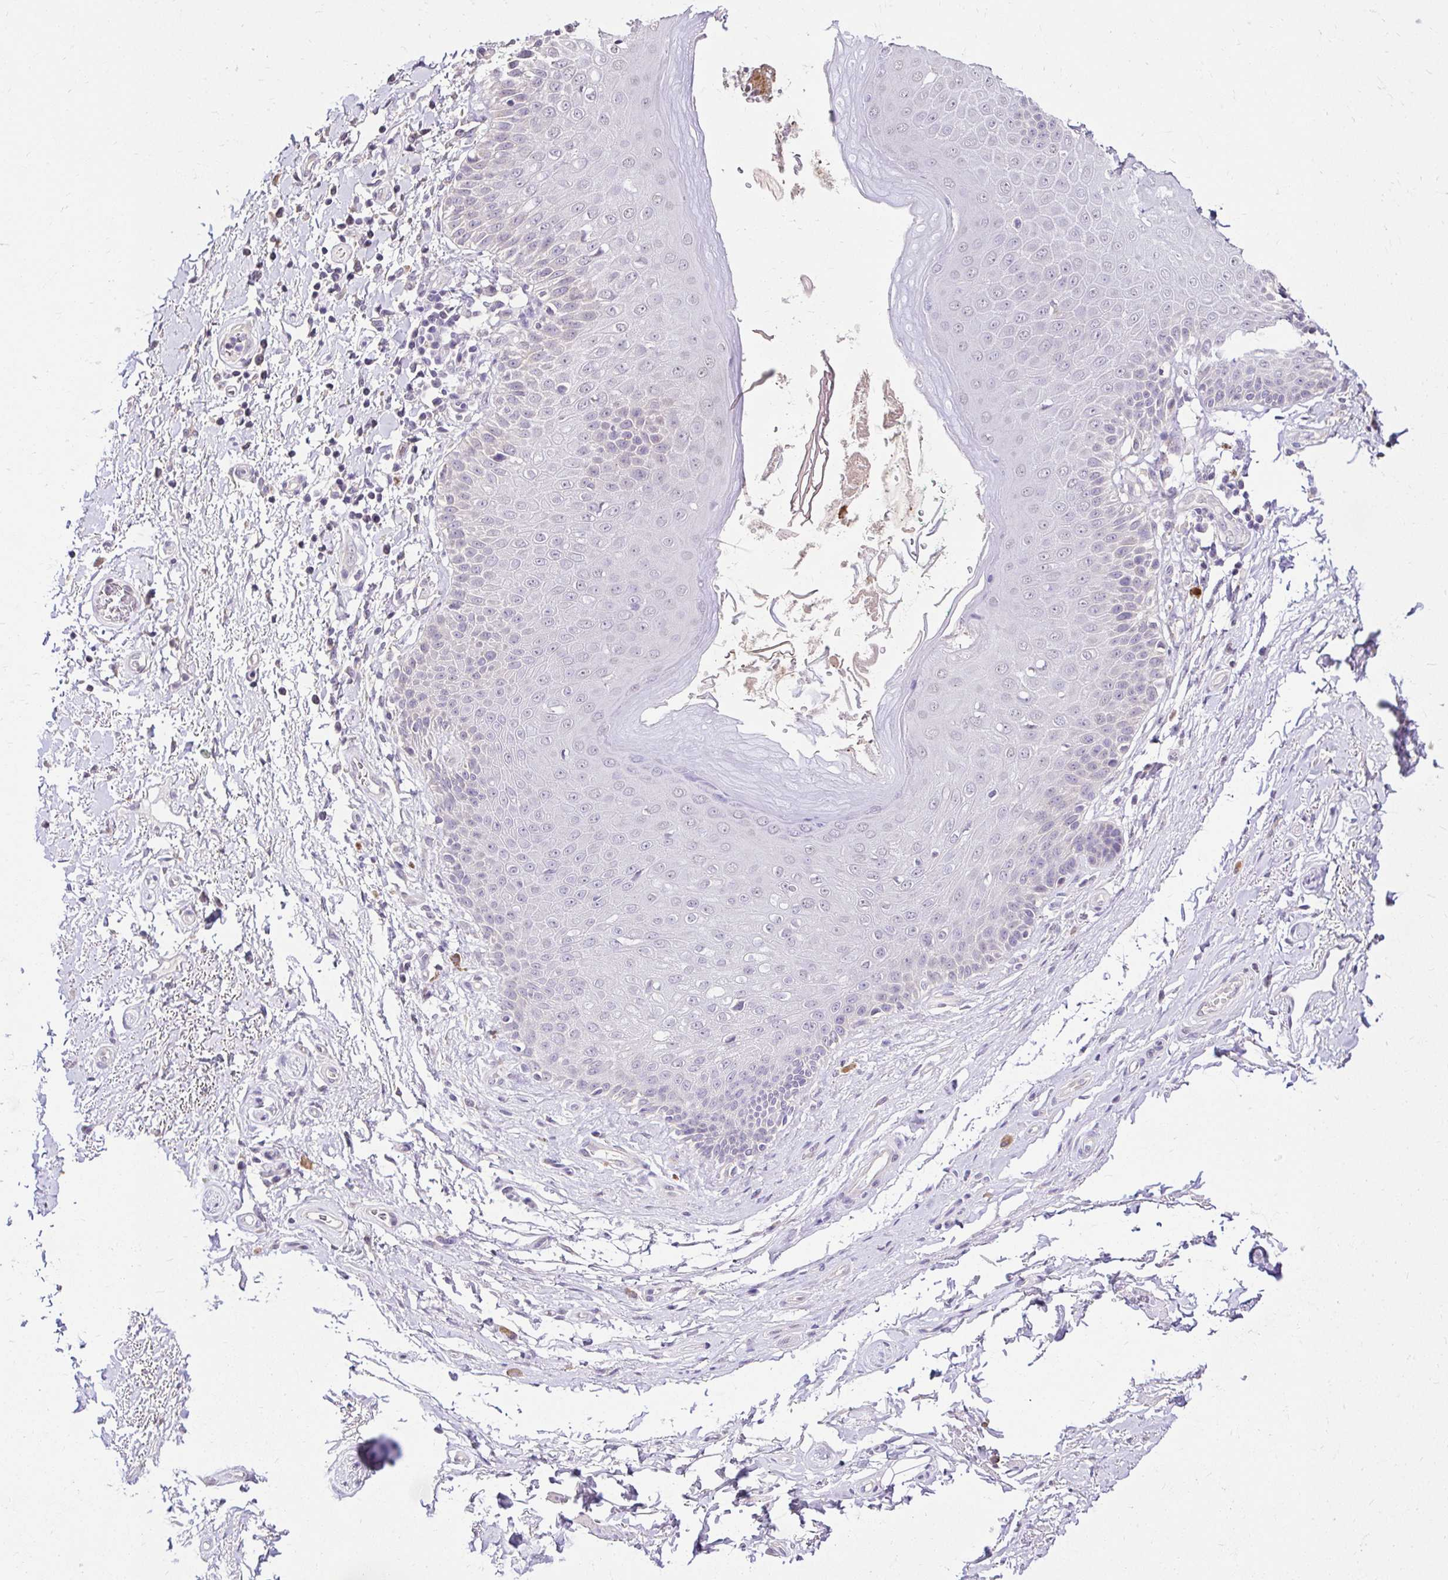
{"staining": {"intensity": "negative", "quantity": "none", "location": "none"}, "tissue": "adipose tissue", "cell_type": "Adipocytes", "image_type": "normal", "snomed": [{"axis": "morphology", "description": "Normal tissue, NOS"}, {"axis": "topography", "description": "Peripheral nerve tissue"}], "caption": "Adipocytes show no significant expression in normal adipose tissue. (Stains: DAB (3,3'-diaminobenzidine) immunohistochemistry with hematoxylin counter stain, Microscopy: brightfield microscopy at high magnification).", "gene": "KIAA1210", "patient": {"sex": "male", "age": 51}}